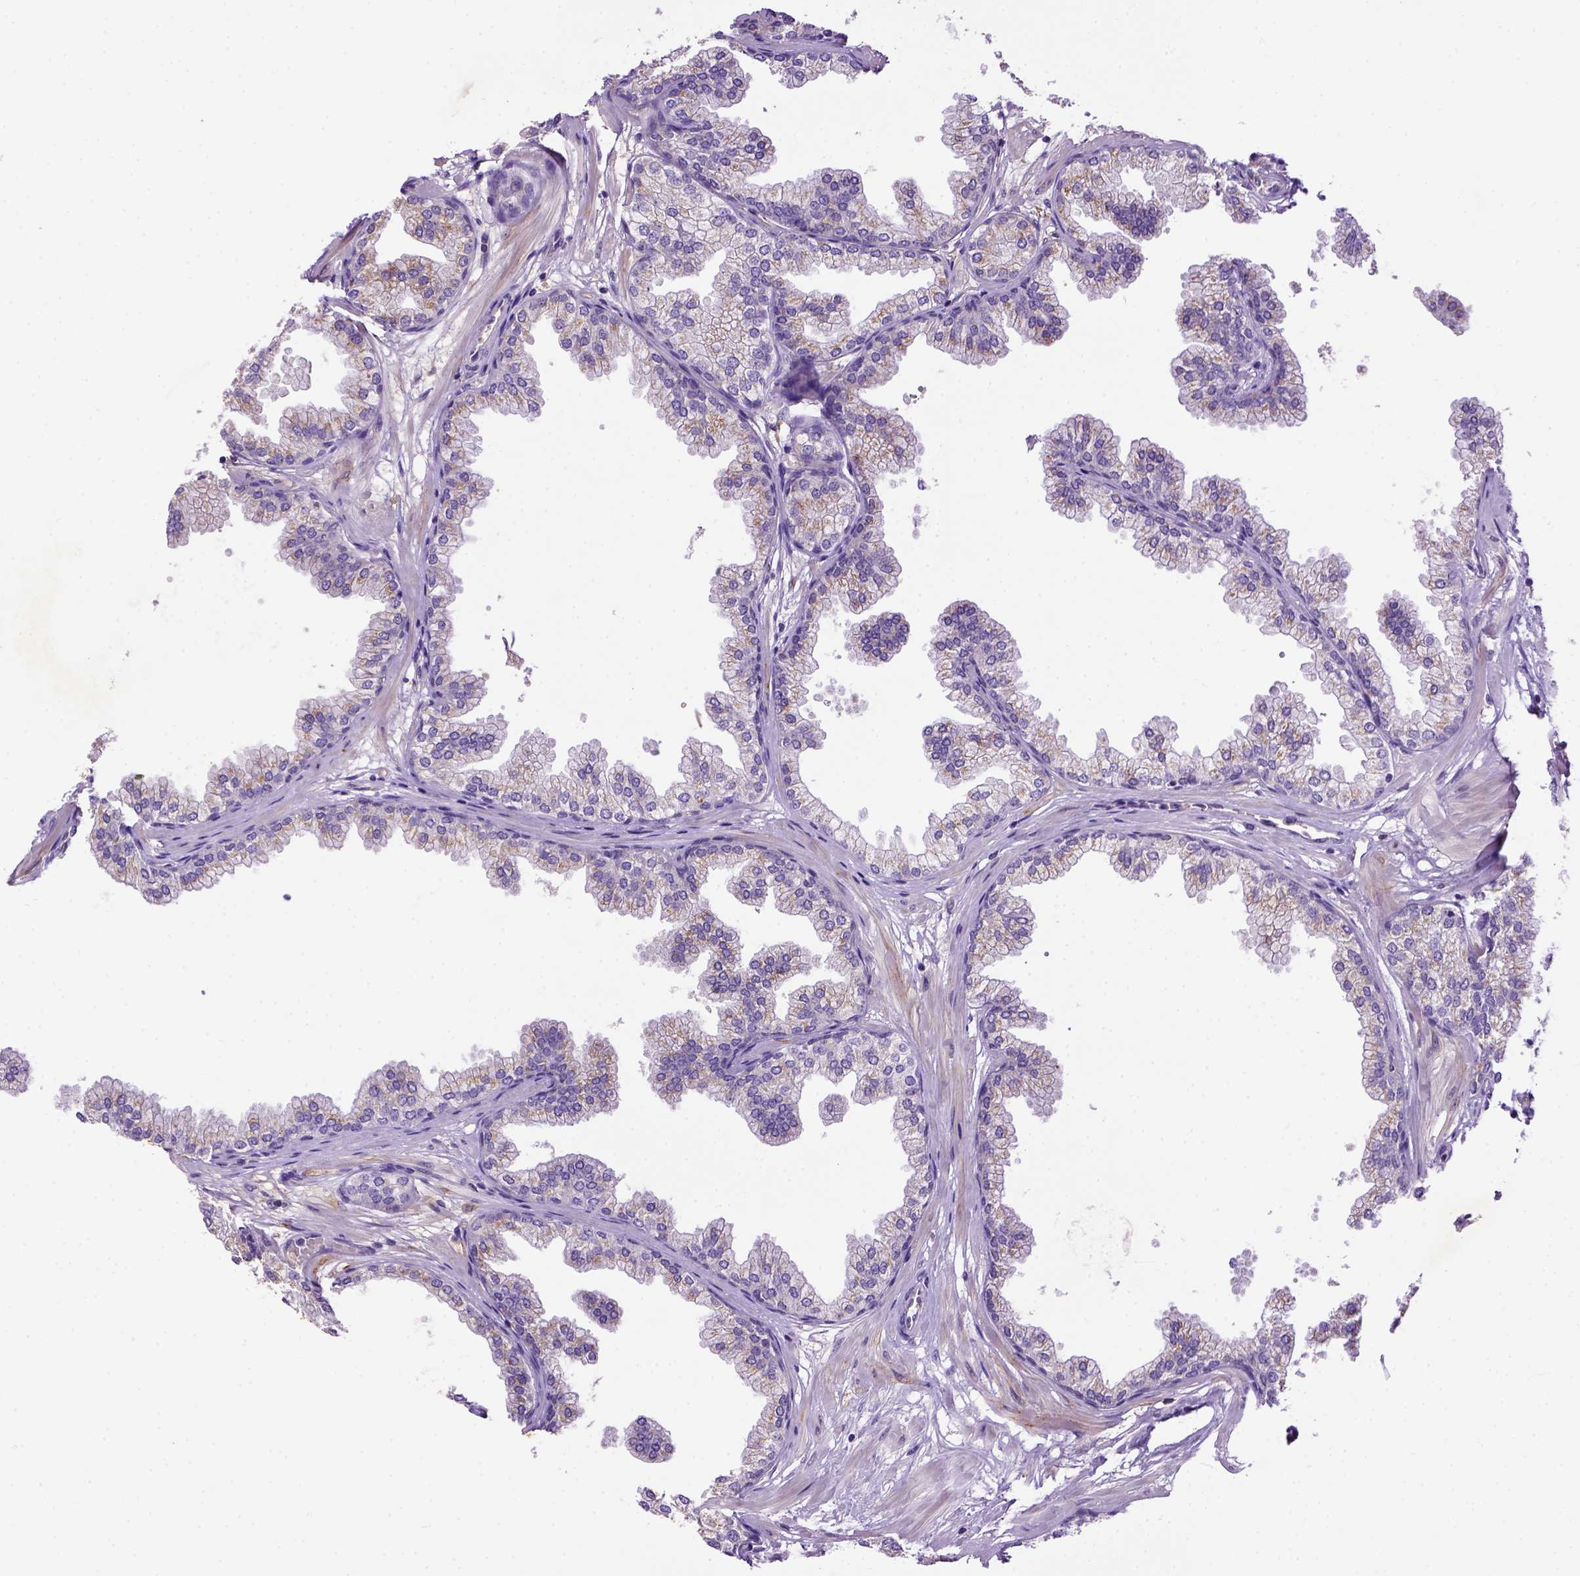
{"staining": {"intensity": "weak", "quantity": "25%-75%", "location": "cytoplasmic/membranous"}, "tissue": "prostate", "cell_type": "Glandular cells", "image_type": "normal", "snomed": [{"axis": "morphology", "description": "Normal tissue, NOS"}, {"axis": "topography", "description": "Prostate"}], "caption": "A brown stain highlights weak cytoplasmic/membranous positivity of a protein in glandular cells of unremarkable prostate. The protein of interest is shown in brown color, while the nuclei are stained blue.", "gene": "DEPDC1B", "patient": {"sex": "male", "age": 37}}